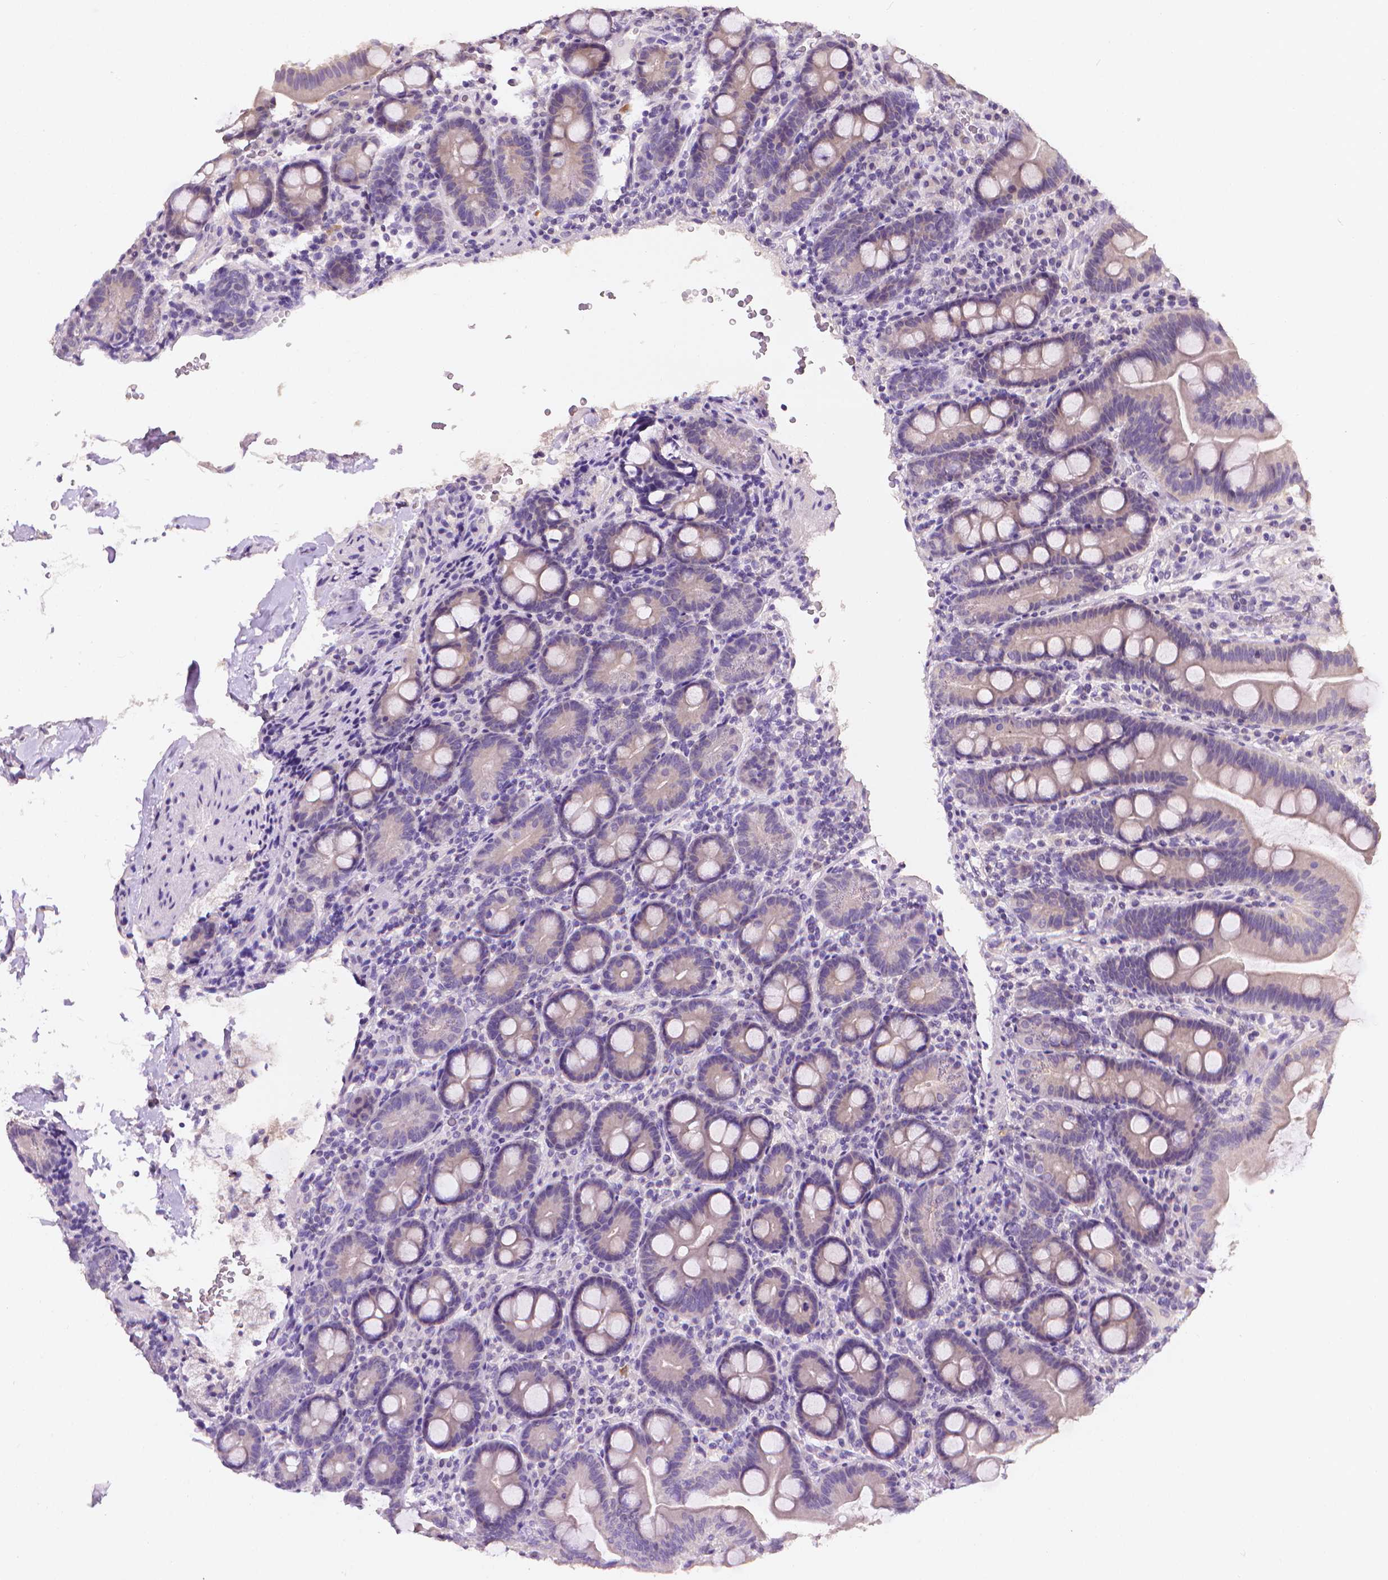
{"staining": {"intensity": "negative", "quantity": "none", "location": "none"}, "tissue": "duodenum", "cell_type": "Glandular cells", "image_type": "normal", "snomed": [{"axis": "morphology", "description": "Normal tissue, NOS"}, {"axis": "topography", "description": "Duodenum"}], "caption": "Protein analysis of normal duodenum demonstrates no significant positivity in glandular cells. The staining is performed using DAB (3,3'-diaminobenzidine) brown chromogen with nuclei counter-stained in using hematoxylin.", "gene": "FASN", "patient": {"sex": "male", "age": 59}}